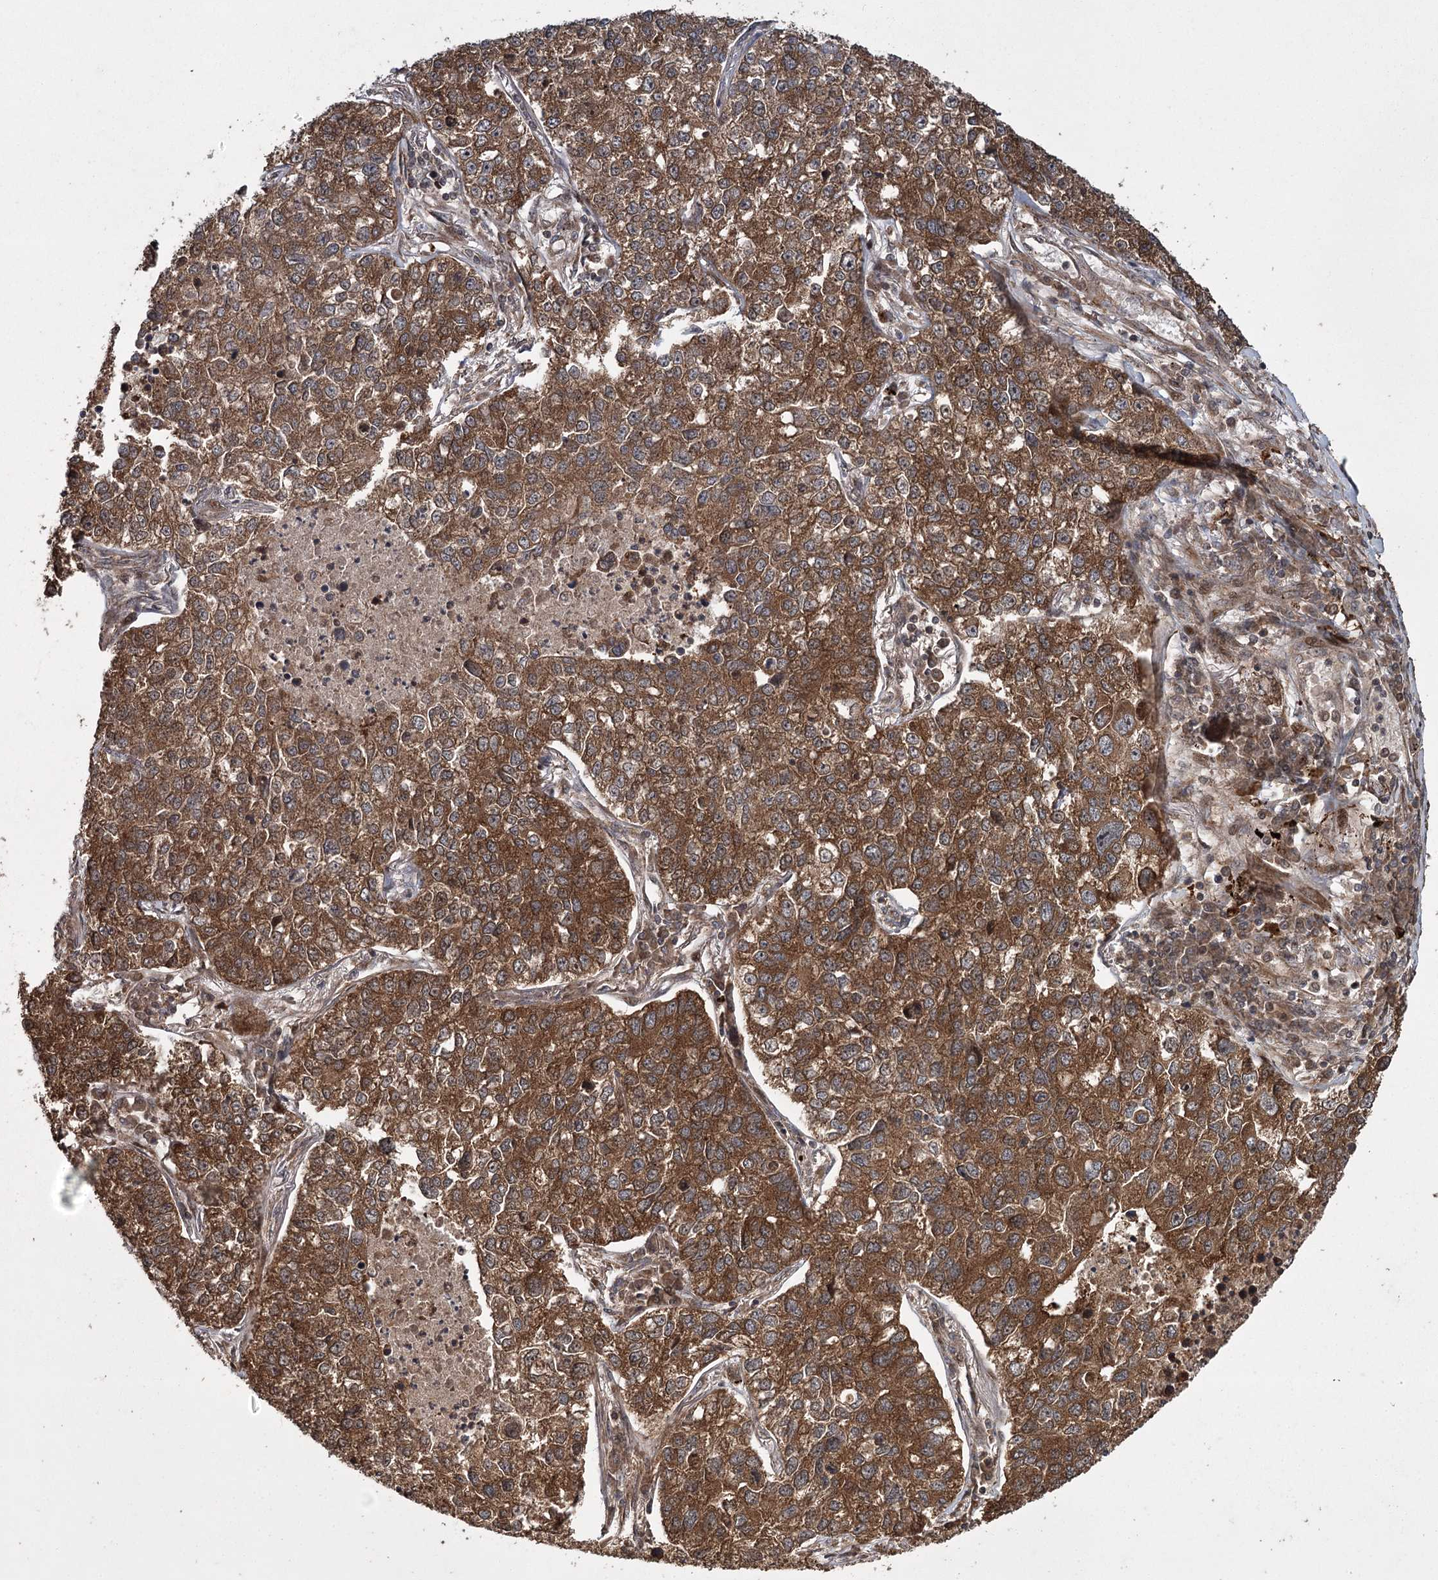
{"staining": {"intensity": "strong", "quantity": ">75%", "location": "cytoplasmic/membranous"}, "tissue": "lung cancer", "cell_type": "Tumor cells", "image_type": "cancer", "snomed": [{"axis": "morphology", "description": "Adenocarcinoma, NOS"}, {"axis": "topography", "description": "Lung"}], "caption": "Brown immunohistochemical staining in lung cancer displays strong cytoplasmic/membranous positivity in about >75% of tumor cells.", "gene": "RPAP3", "patient": {"sex": "male", "age": 49}}